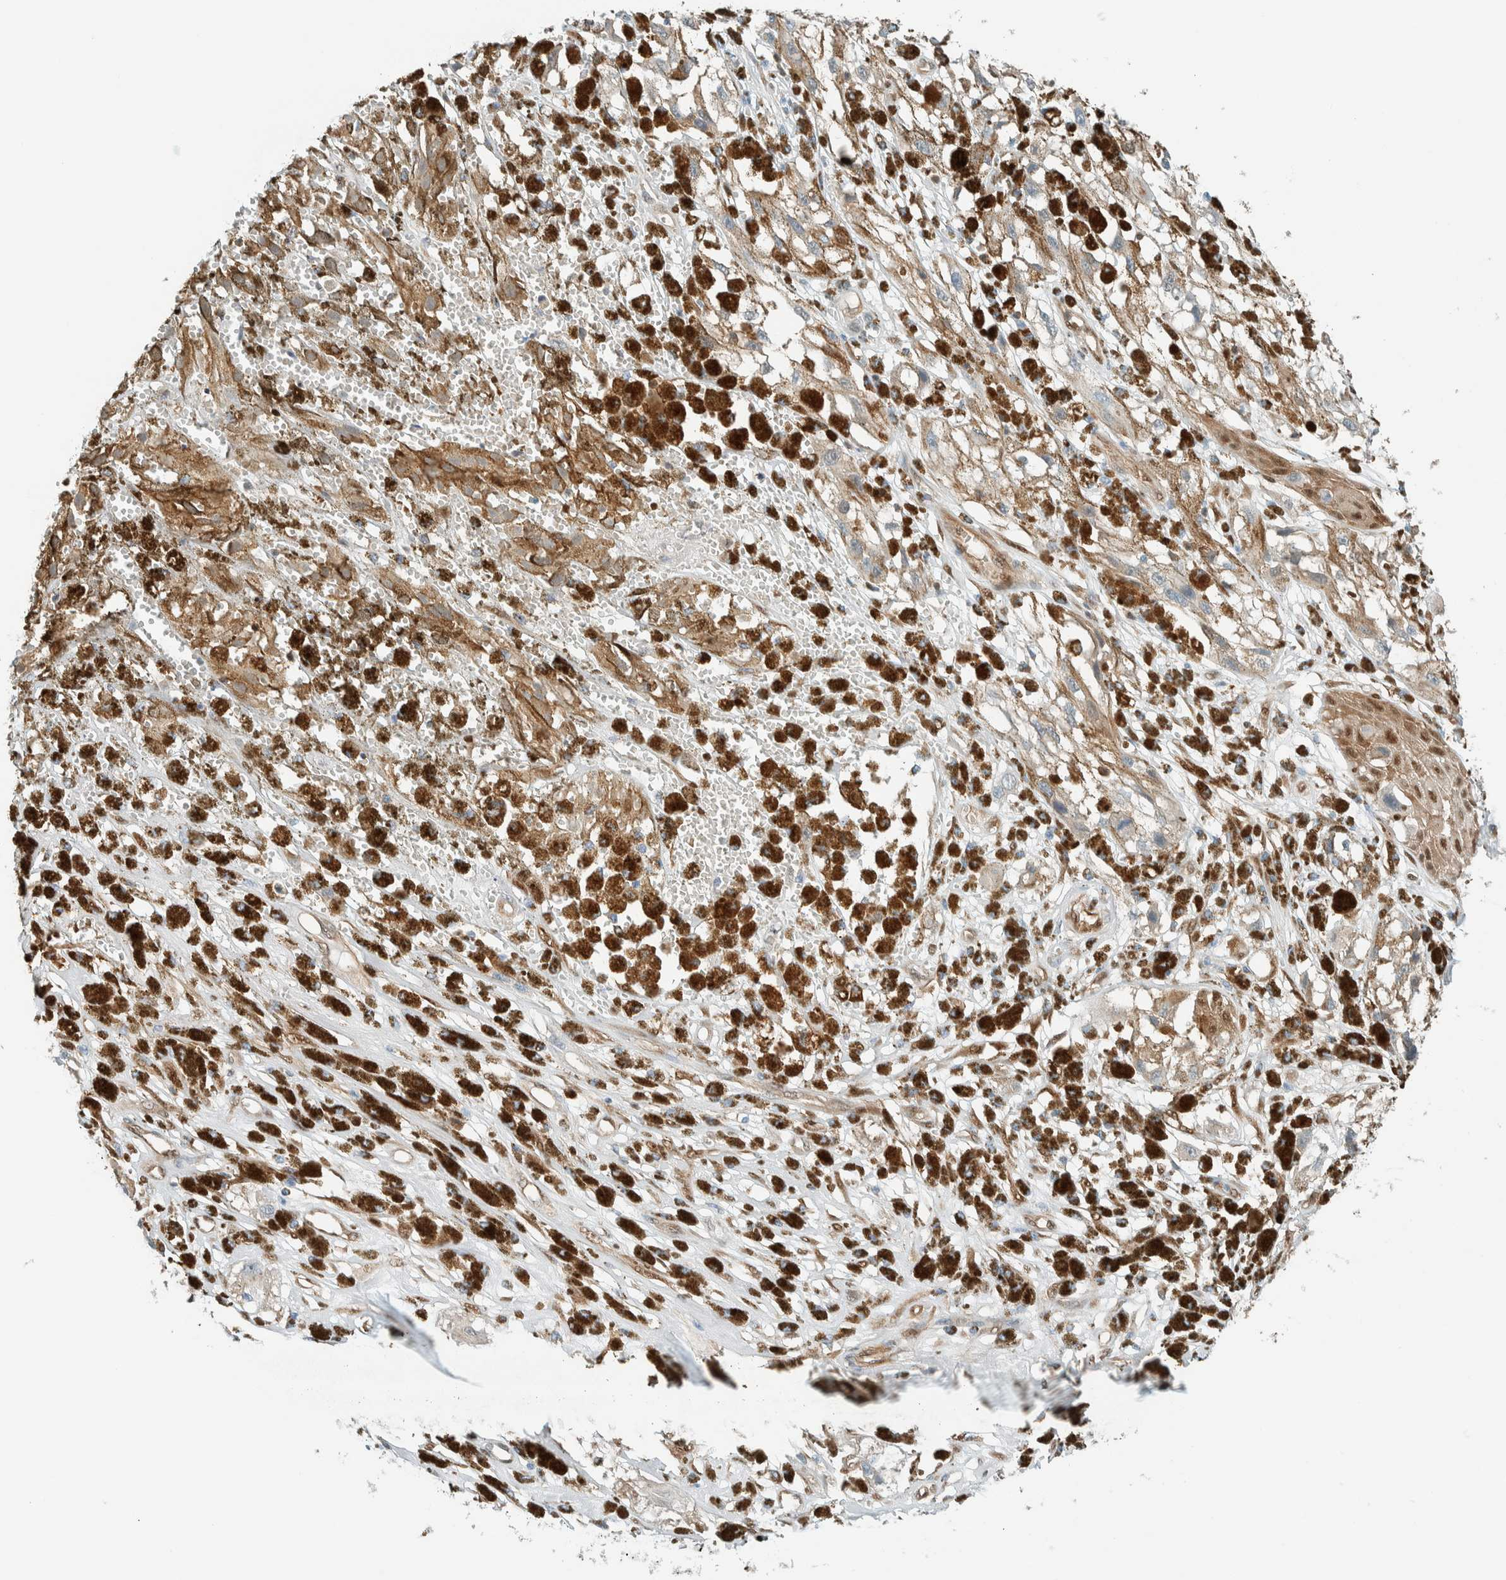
{"staining": {"intensity": "negative", "quantity": "none", "location": "none"}, "tissue": "melanoma", "cell_type": "Tumor cells", "image_type": "cancer", "snomed": [{"axis": "morphology", "description": "Malignant melanoma, NOS"}, {"axis": "topography", "description": "Skin"}], "caption": "This is a micrograph of IHC staining of malignant melanoma, which shows no positivity in tumor cells.", "gene": "NXN", "patient": {"sex": "male", "age": 88}}